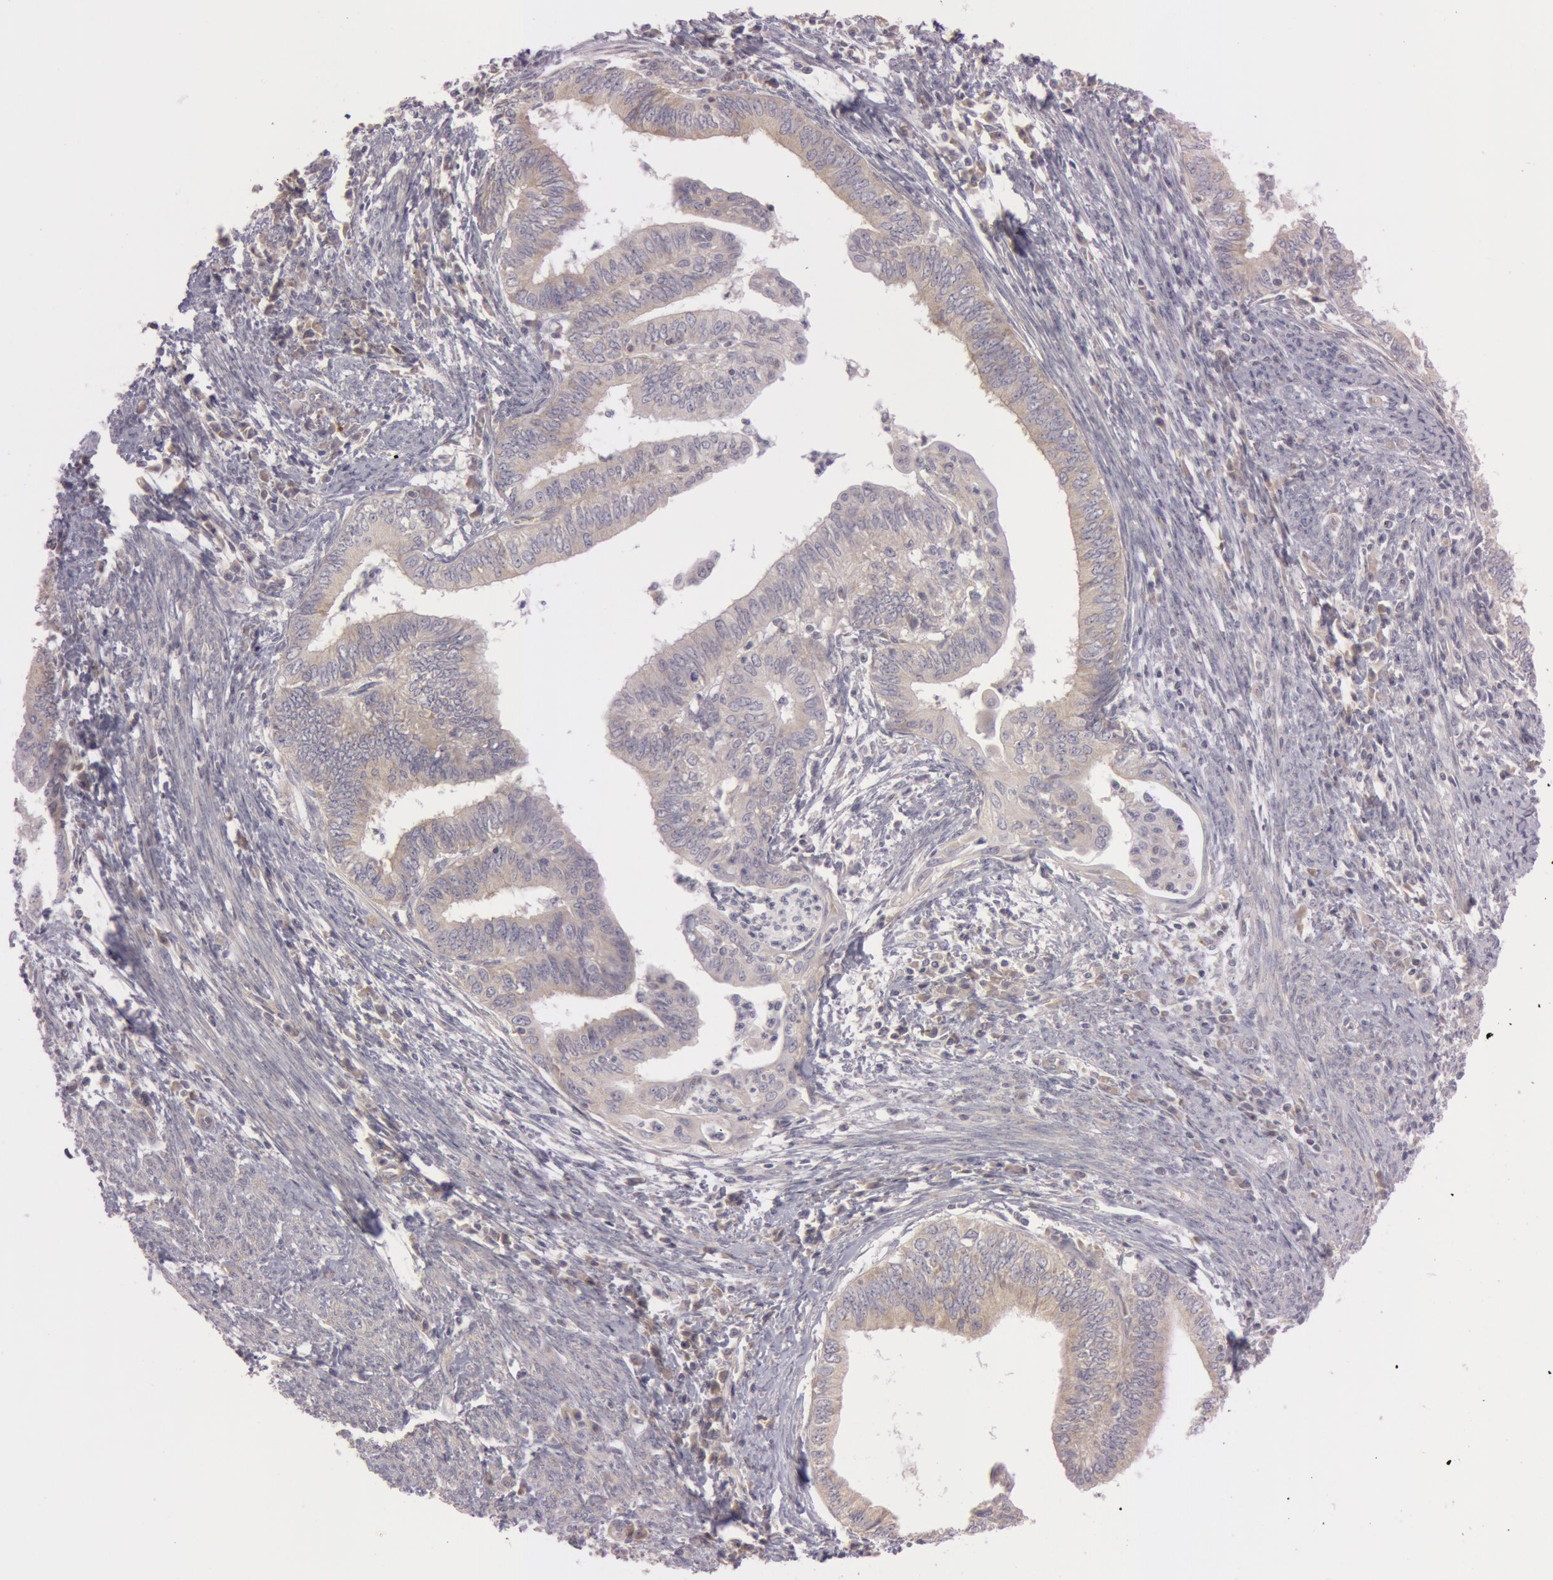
{"staining": {"intensity": "weak", "quantity": "25%-75%", "location": "cytoplasmic/membranous"}, "tissue": "endometrial cancer", "cell_type": "Tumor cells", "image_type": "cancer", "snomed": [{"axis": "morphology", "description": "Adenocarcinoma, NOS"}, {"axis": "topography", "description": "Endometrium"}], "caption": "Endometrial cancer (adenocarcinoma) tissue displays weak cytoplasmic/membranous positivity in approximately 25%-75% of tumor cells, visualized by immunohistochemistry.", "gene": "RALGAPA1", "patient": {"sex": "female", "age": 66}}